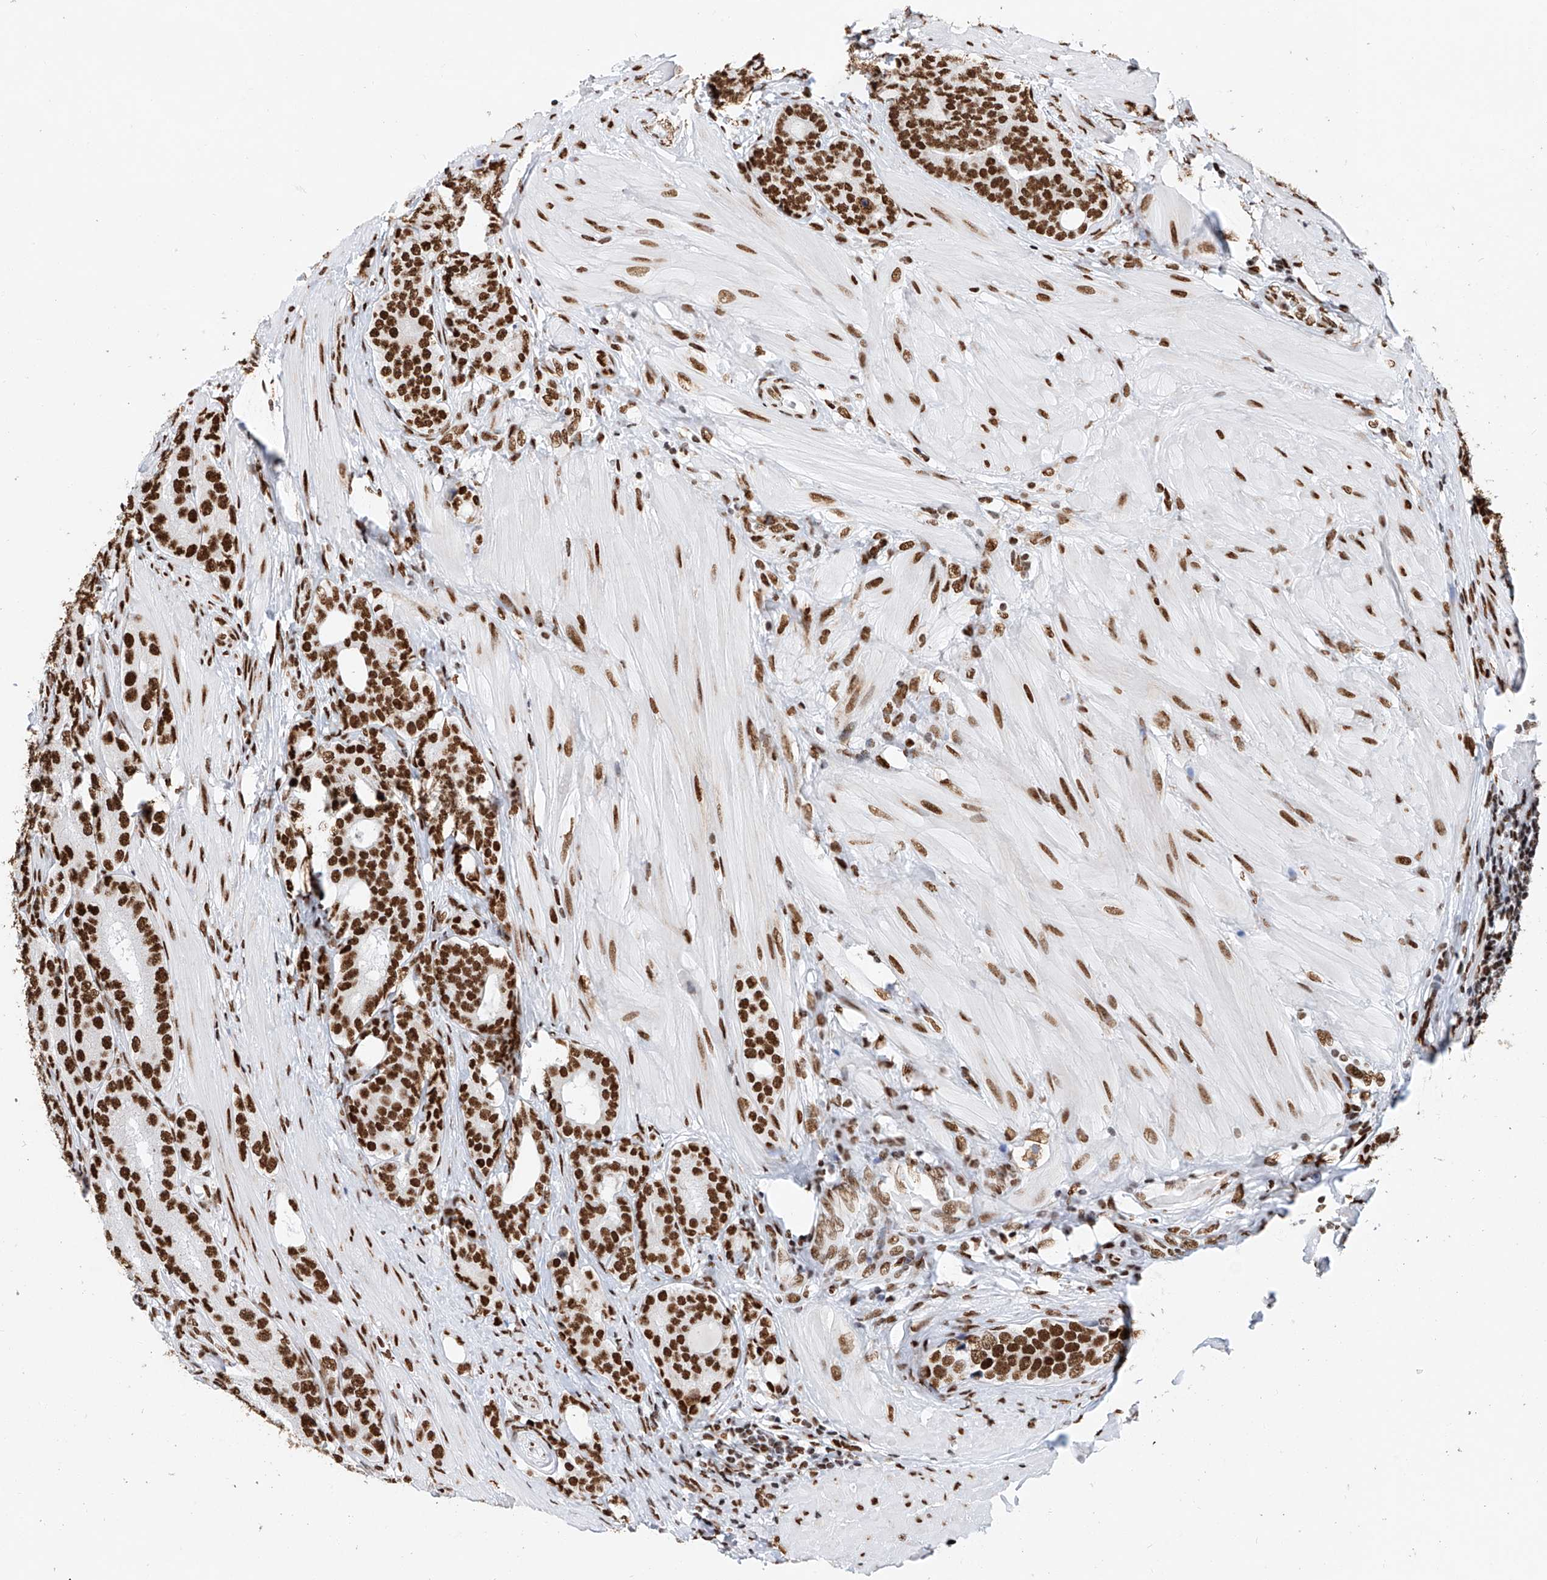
{"staining": {"intensity": "strong", "quantity": ">75%", "location": "nuclear"}, "tissue": "prostate cancer", "cell_type": "Tumor cells", "image_type": "cancer", "snomed": [{"axis": "morphology", "description": "Adenocarcinoma, High grade"}, {"axis": "topography", "description": "Prostate"}], "caption": "High-grade adenocarcinoma (prostate) stained with a protein marker reveals strong staining in tumor cells.", "gene": "SRSF6", "patient": {"sex": "male", "age": 56}}